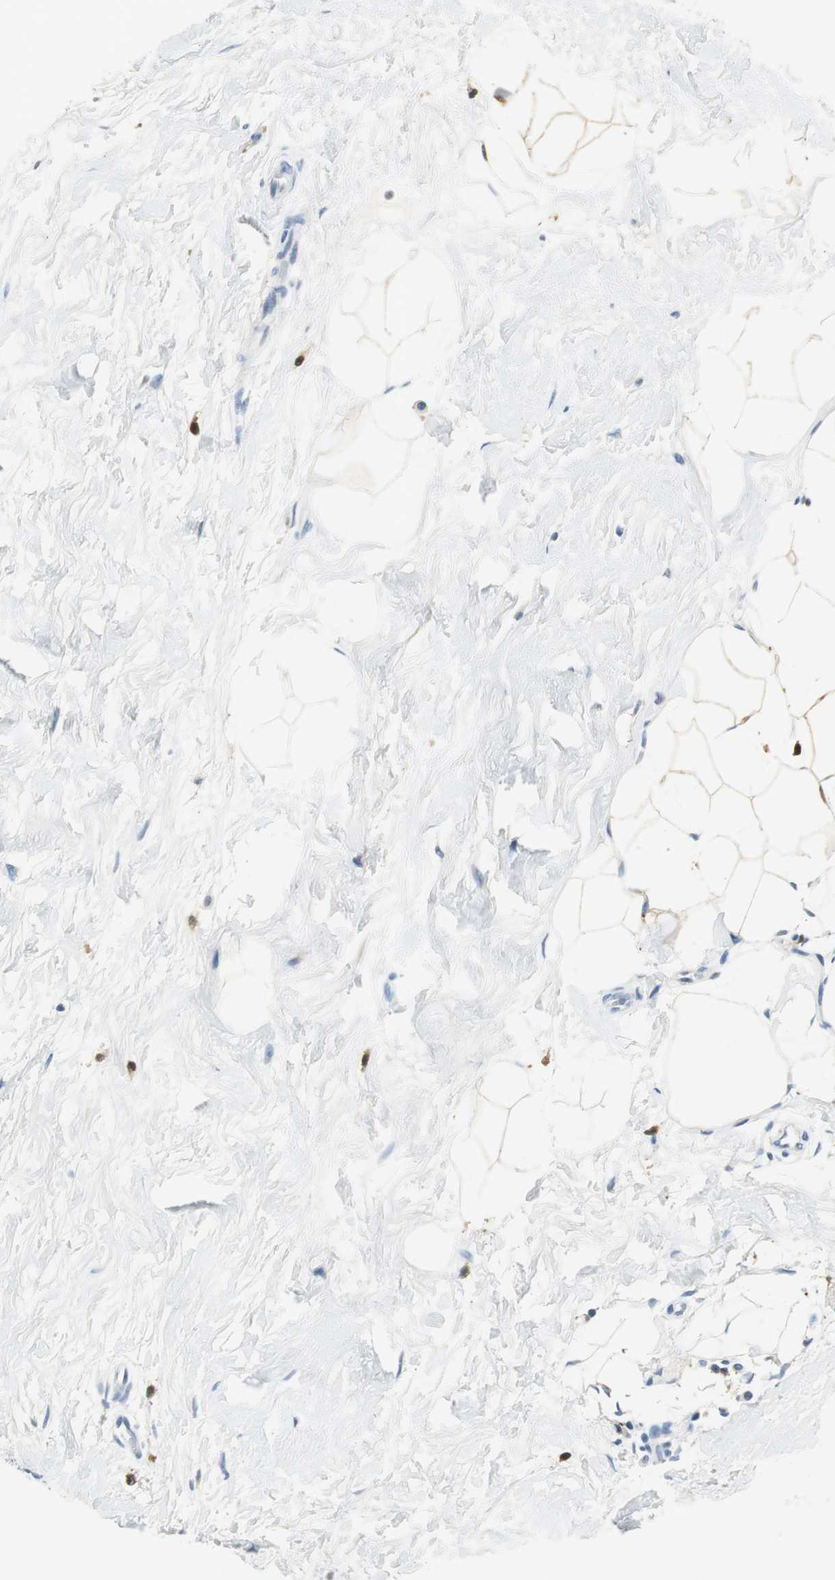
{"staining": {"intensity": "negative", "quantity": "none", "location": "none"}, "tissue": "breast cancer", "cell_type": "Tumor cells", "image_type": "cancer", "snomed": [{"axis": "morphology", "description": "Lobular carcinoma, in situ"}, {"axis": "morphology", "description": "Lobular carcinoma"}, {"axis": "topography", "description": "Breast"}], "caption": "A photomicrograph of human breast cancer (lobular carcinoma) is negative for staining in tumor cells. (Immunohistochemistry, brightfield microscopy, high magnification).", "gene": "ME1", "patient": {"sex": "female", "age": 41}}